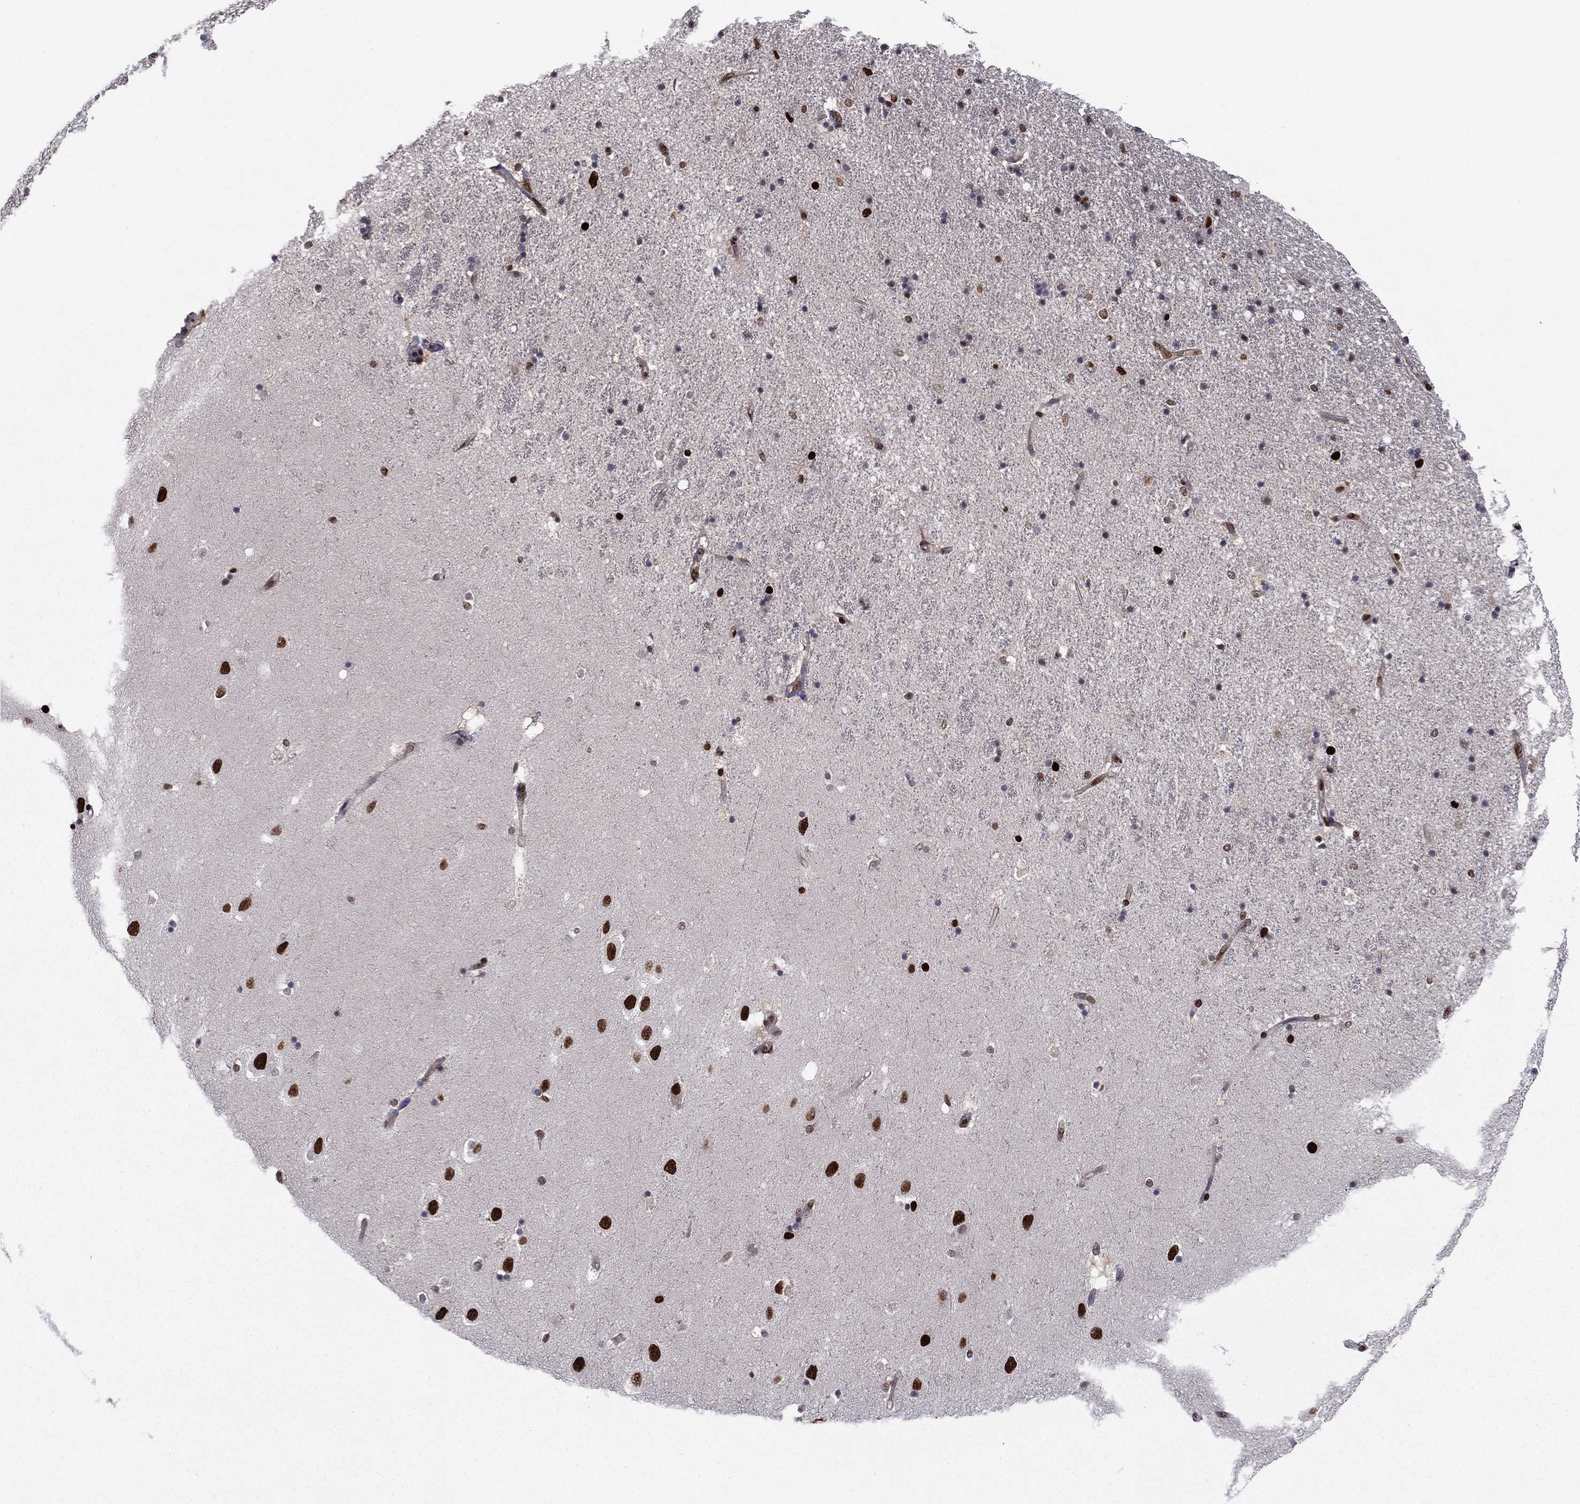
{"staining": {"intensity": "strong", "quantity": "25%-75%", "location": "nuclear"}, "tissue": "hippocampus", "cell_type": "Glial cells", "image_type": "normal", "snomed": [{"axis": "morphology", "description": "Normal tissue, NOS"}, {"axis": "topography", "description": "Hippocampus"}], "caption": "Immunohistochemical staining of unremarkable human hippocampus displays strong nuclear protein positivity in about 25%-75% of glial cells.", "gene": "USP54", "patient": {"sex": "male", "age": 49}}